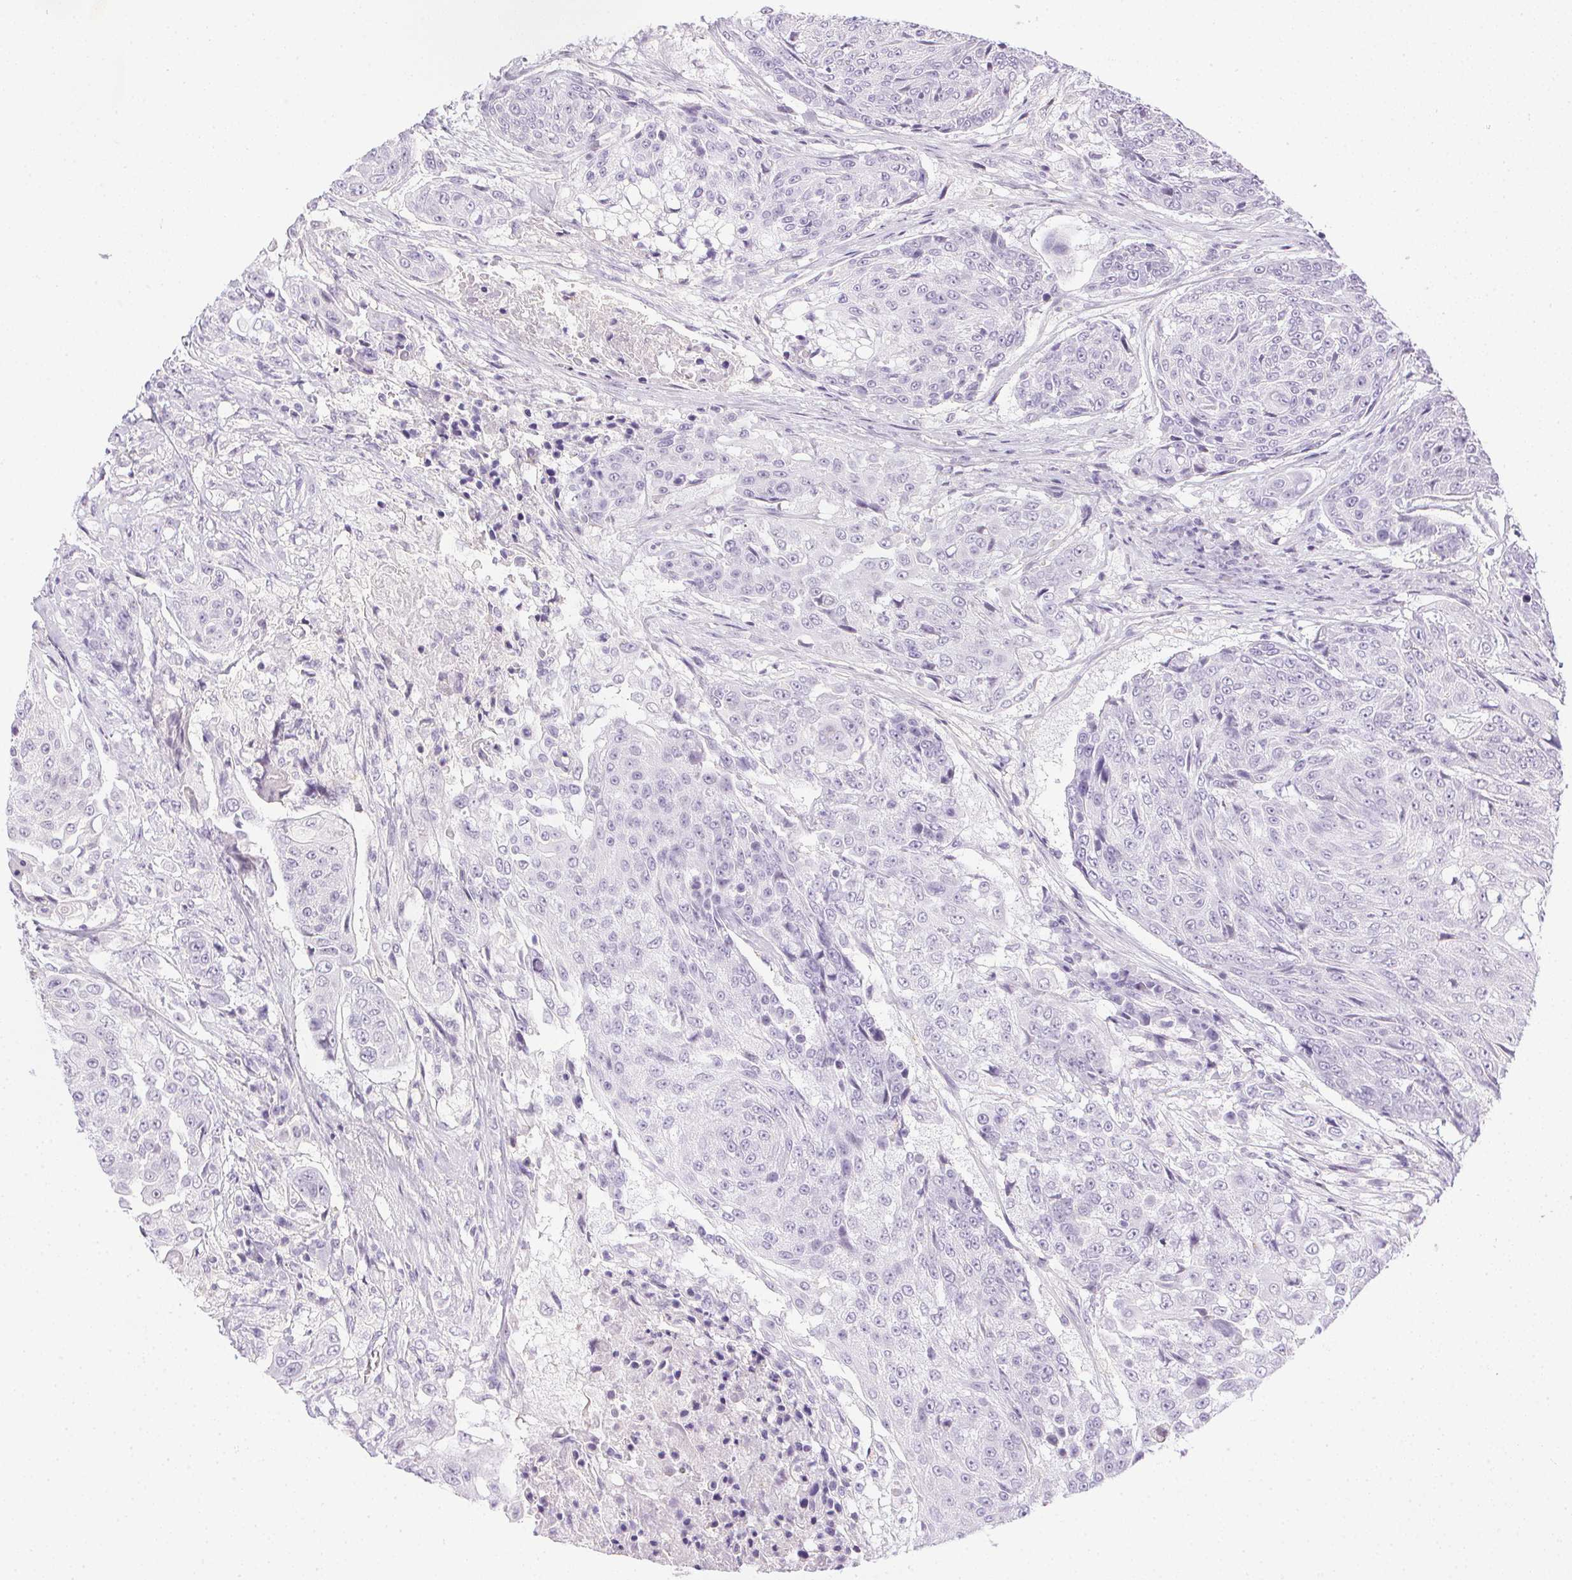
{"staining": {"intensity": "negative", "quantity": "none", "location": "none"}, "tissue": "urothelial cancer", "cell_type": "Tumor cells", "image_type": "cancer", "snomed": [{"axis": "morphology", "description": "Urothelial carcinoma, High grade"}, {"axis": "topography", "description": "Urinary bladder"}], "caption": "A high-resolution image shows immunohistochemistry staining of high-grade urothelial carcinoma, which shows no significant expression in tumor cells. (Stains: DAB IHC with hematoxylin counter stain, Microscopy: brightfield microscopy at high magnification).", "gene": "PRL", "patient": {"sex": "female", "age": 63}}